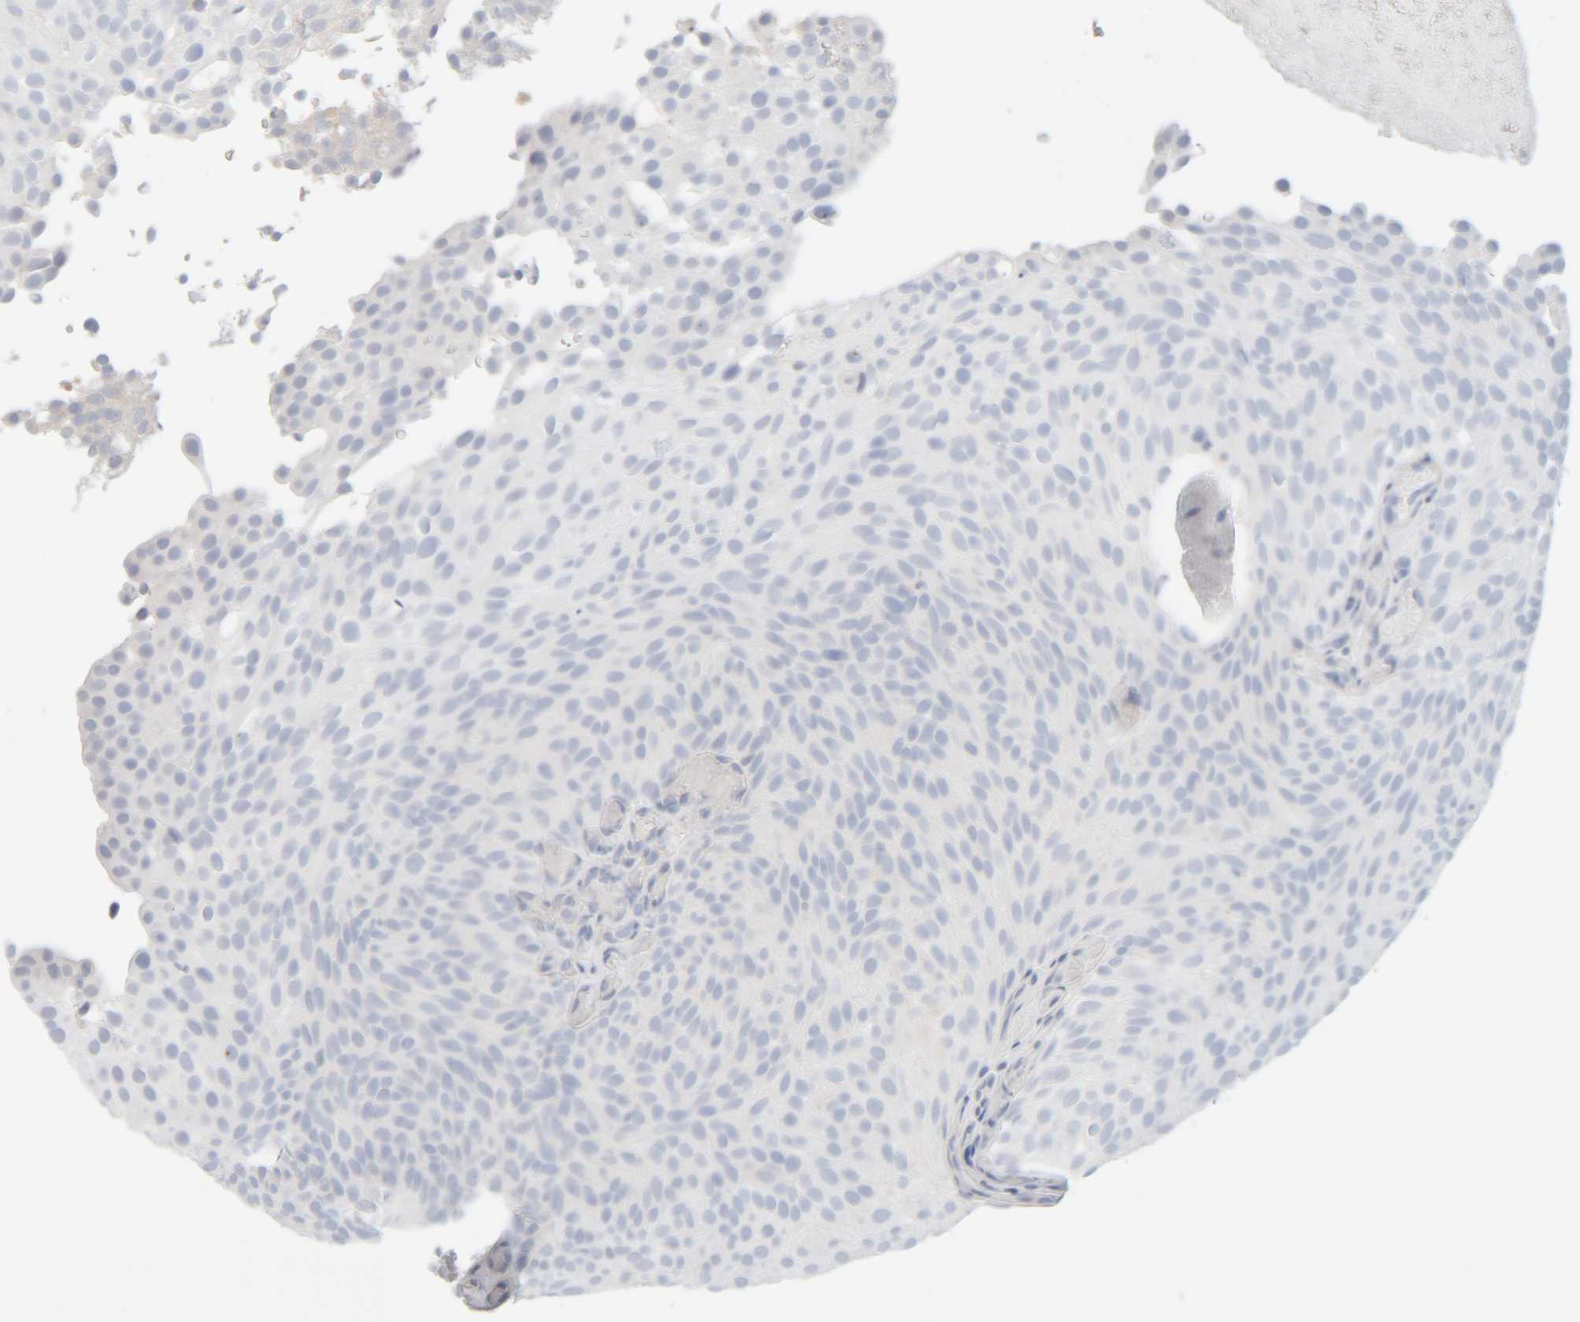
{"staining": {"intensity": "negative", "quantity": "none", "location": "none"}, "tissue": "urothelial cancer", "cell_type": "Tumor cells", "image_type": "cancer", "snomed": [{"axis": "morphology", "description": "Urothelial carcinoma, Low grade"}, {"axis": "topography", "description": "Urinary bladder"}], "caption": "An IHC image of urothelial cancer is shown. There is no staining in tumor cells of urothelial cancer.", "gene": "RIDA", "patient": {"sex": "male", "age": 78}}